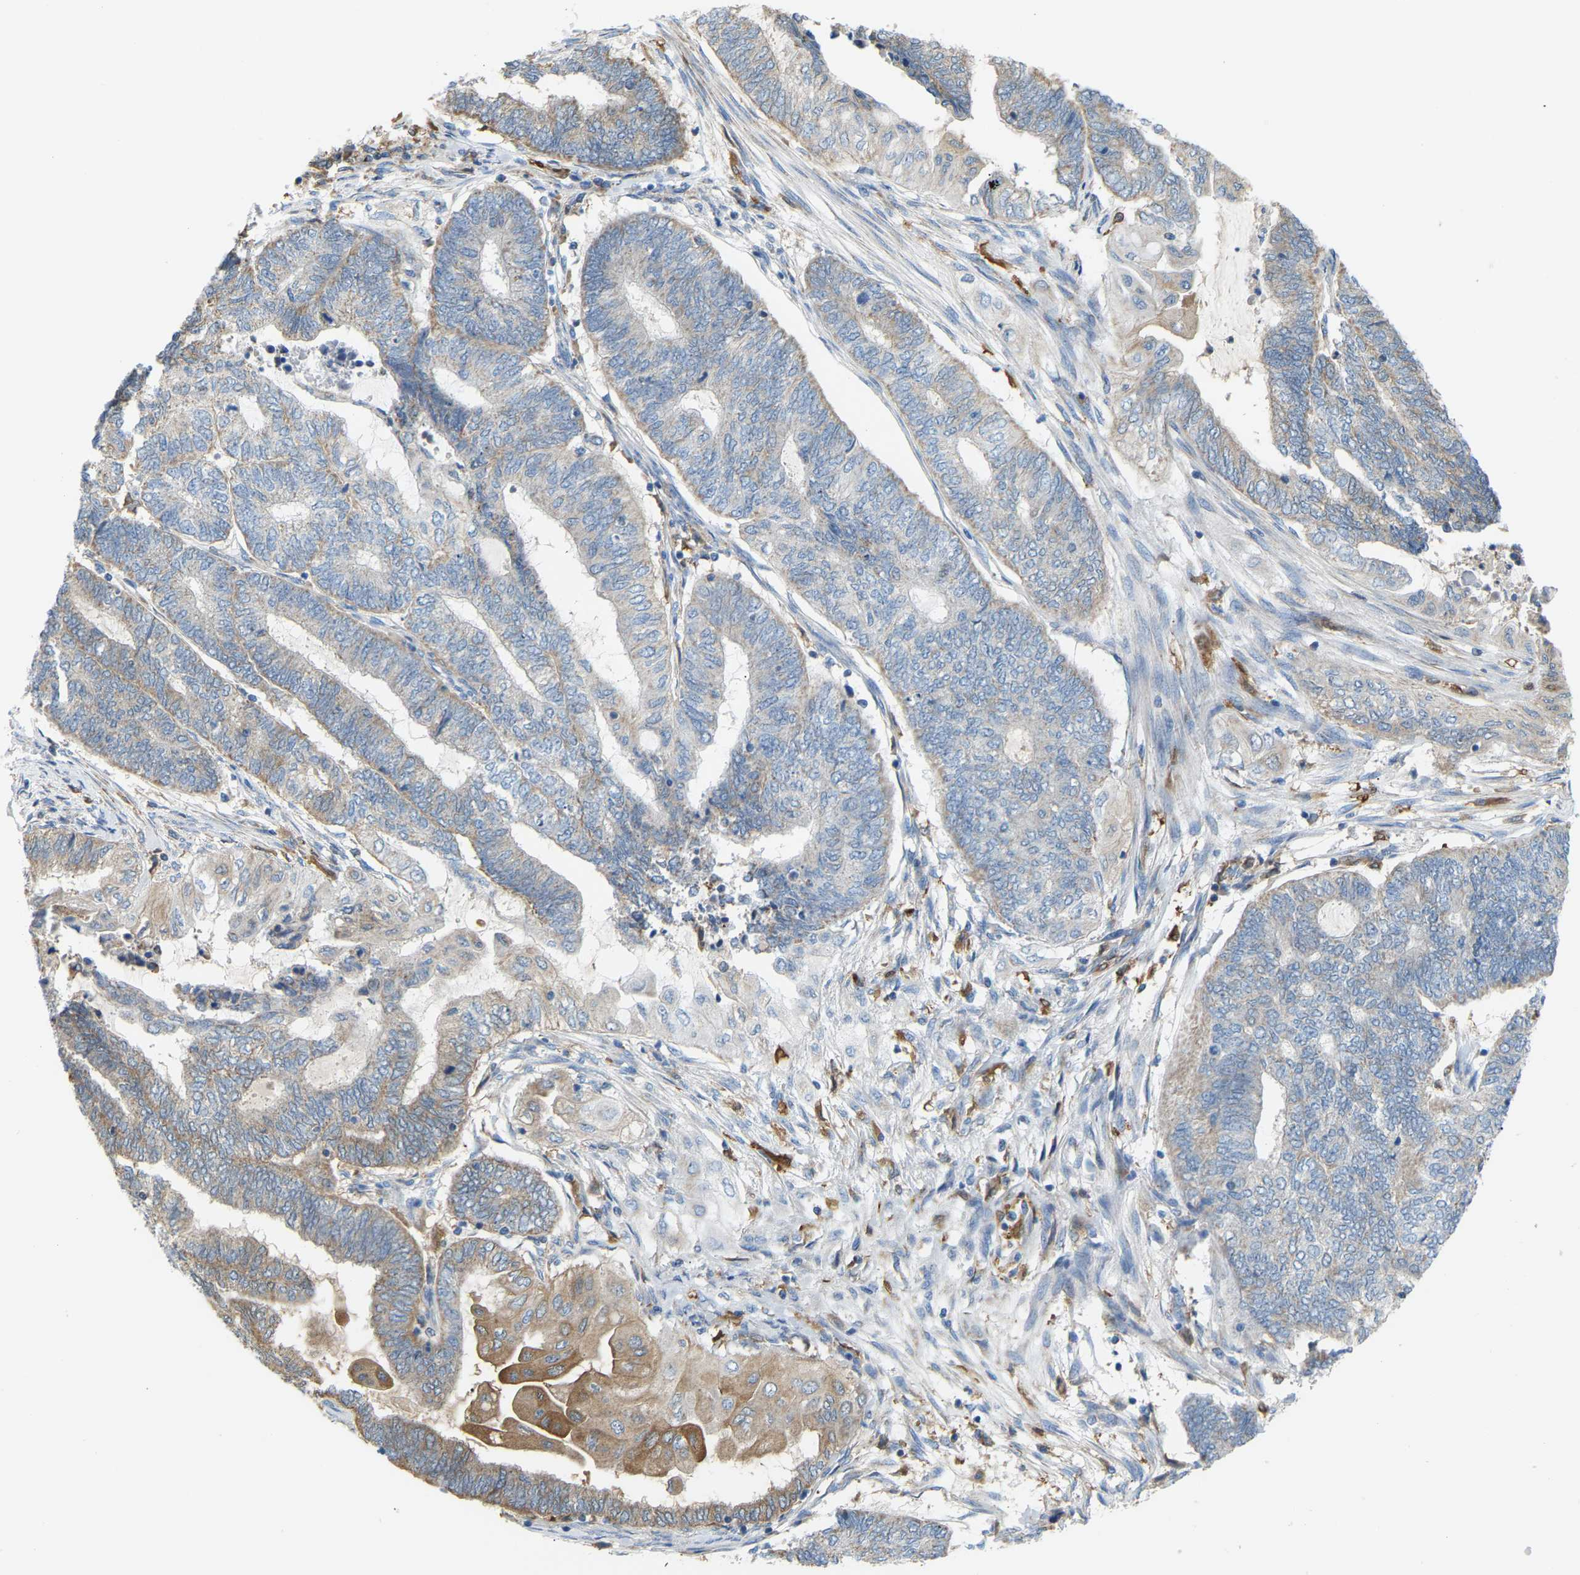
{"staining": {"intensity": "moderate", "quantity": "<25%", "location": "cytoplasmic/membranous"}, "tissue": "endometrial cancer", "cell_type": "Tumor cells", "image_type": "cancer", "snomed": [{"axis": "morphology", "description": "Adenocarcinoma, NOS"}, {"axis": "topography", "description": "Uterus"}, {"axis": "topography", "description": "Endometrium"}], "caption": "A brown stain highlights moderate cytoplasmic/membranous positivity of a protein in human endometrial cancer (adenocarcinoma) tumor cells.", "gene": "CROT", "patient": {"sex": "female", "age": 70}}